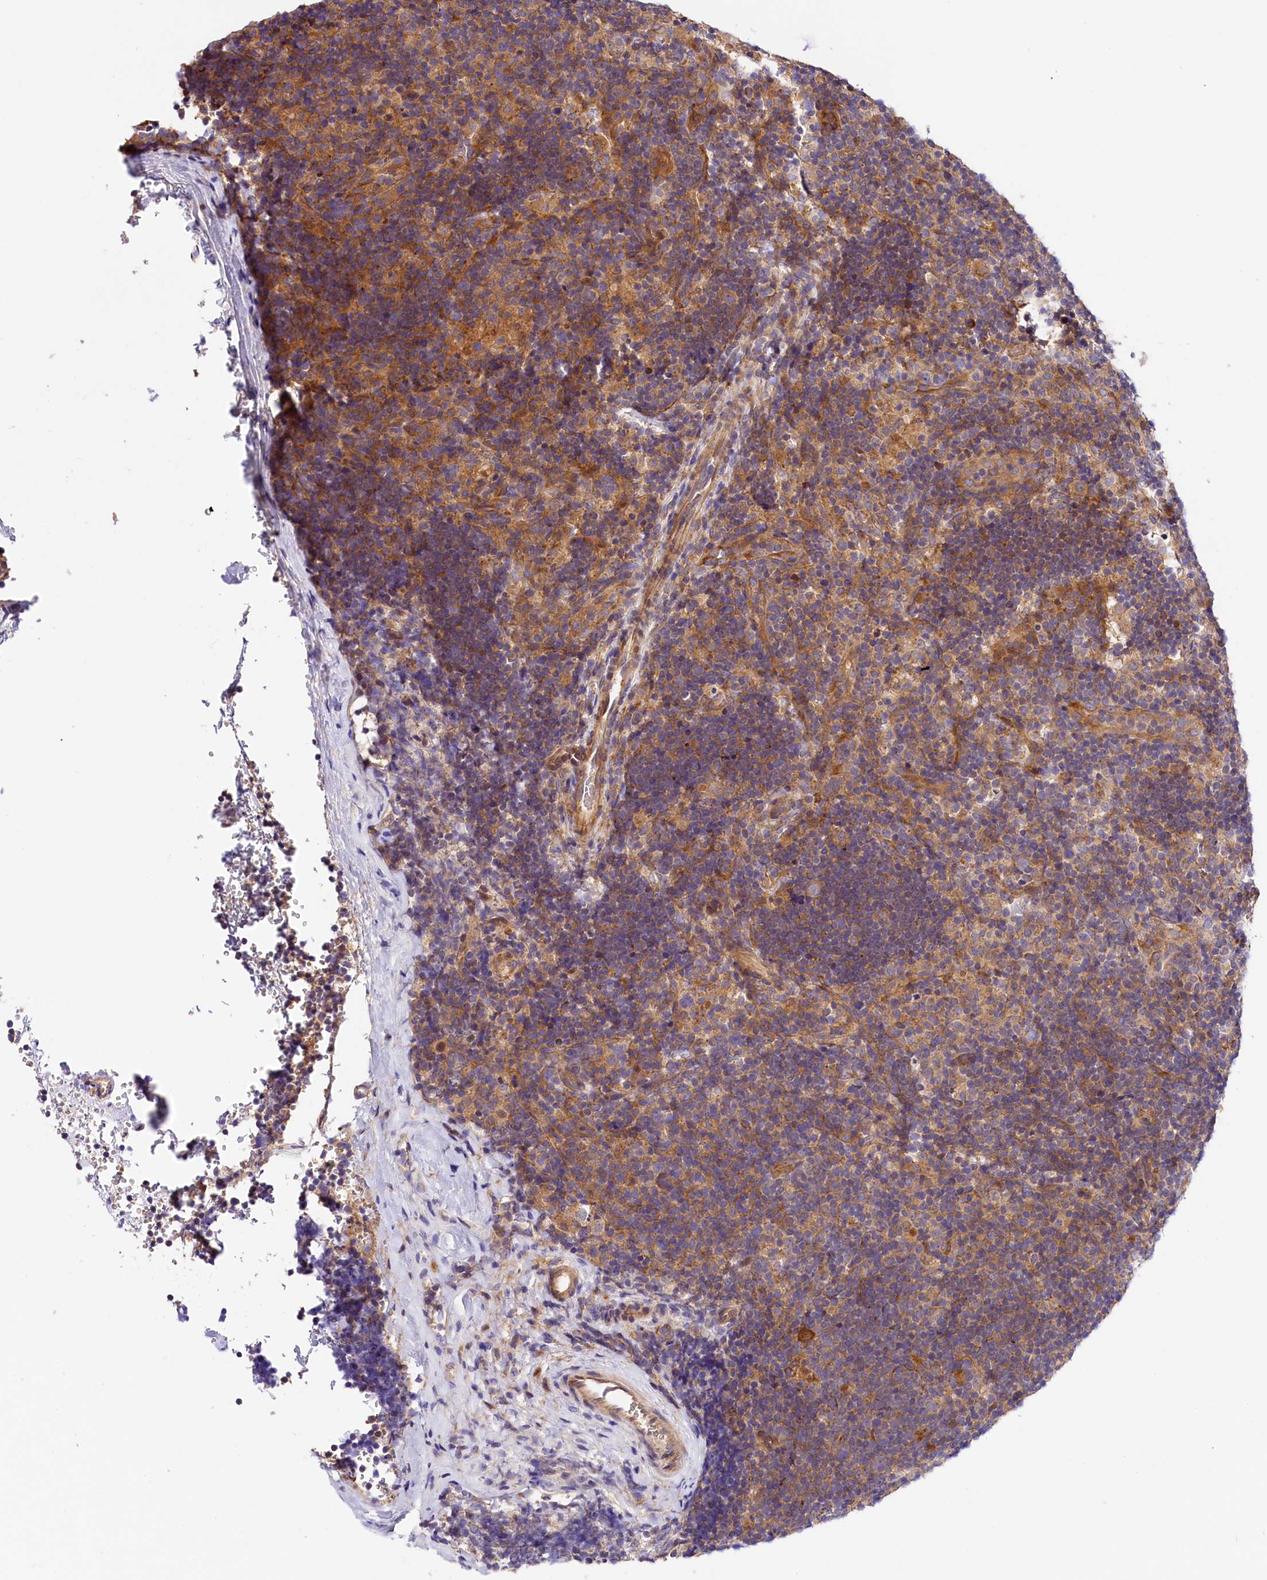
{"staining": {"intensity": "moderate", "quantity": "25%-75%", "location": "cytoplasmic/membranous"}, "tissue": "lymphoma", "cell_type": "Tumor cells", "image_type": "cancer", "snomed": [{"axis": "morphology", "description": "Hodgkin's disease, NOS"}, {"axis": "topography", "description": "Lymph node"}], "caption": "Tumor cells reveal medium levels of moderate cytoplasmic/membranous expression in about 25%-75% of cells in Hodgkin's disease.", "gene": "ARMC6", "patient": {"sex": "female", "age": 57}}